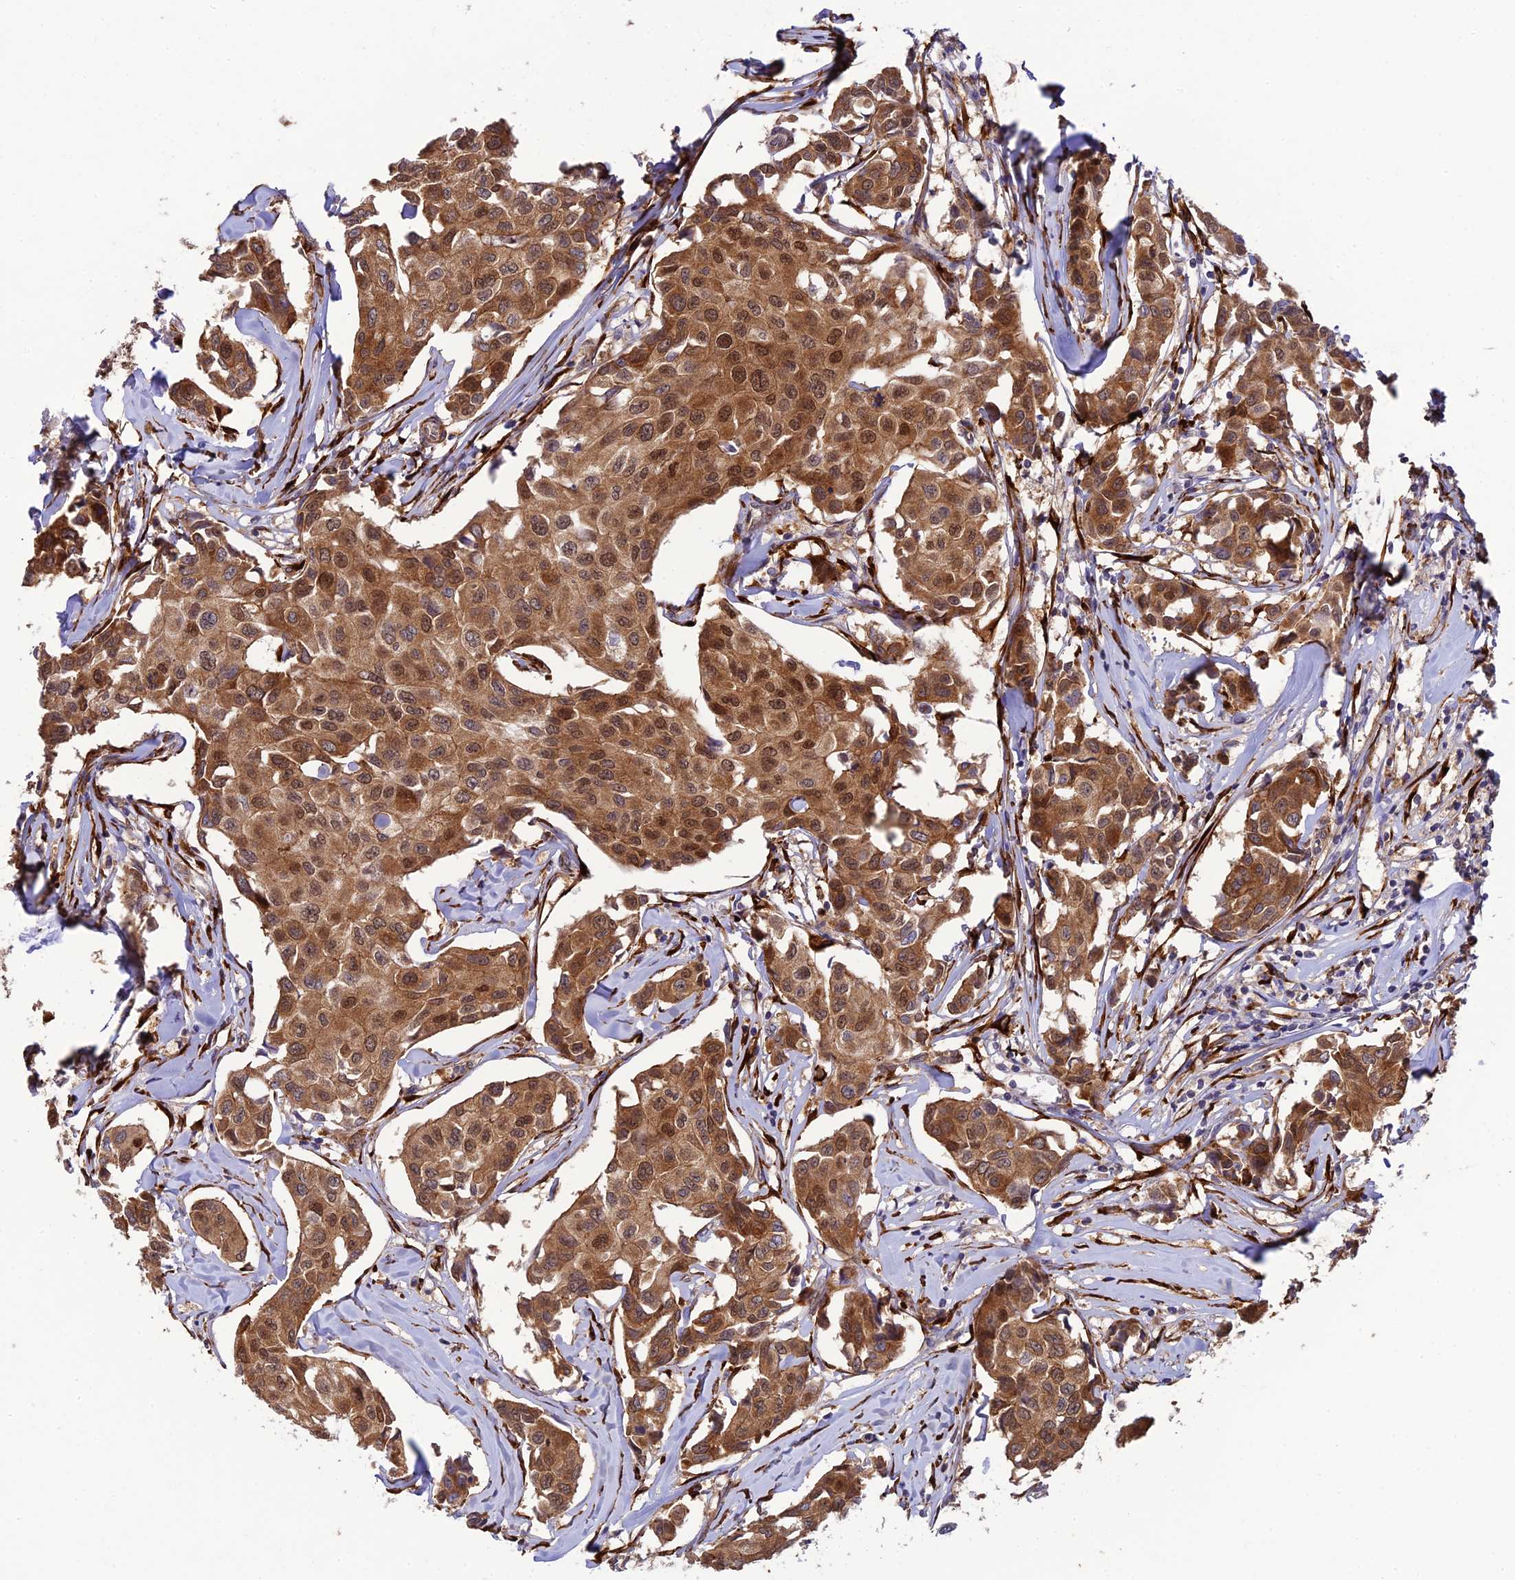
{"staining": {"intensity": "moderate", "quantity": ">75%", "location": "cytoplasmic/membranous,nuclear"}, "tissue": "breast cancer", "cell_type": "Tumor cells", "image_type": "cancer", "snomed": [{"axis": "morphology", "description": "Duct carcinoma"}, {"axis": "topography", "description": "Breast"}], "caption": "IHC micrograph of human breast infiltrating ductal carcinoma stained for a protein (brown), which demonstrates medium levels of moderate cytoplasmic/membranous and nuclear staining in about >75% of tumor cells.", "gene": "P3H3", "patient": {"sex": "female", "age": 80}}